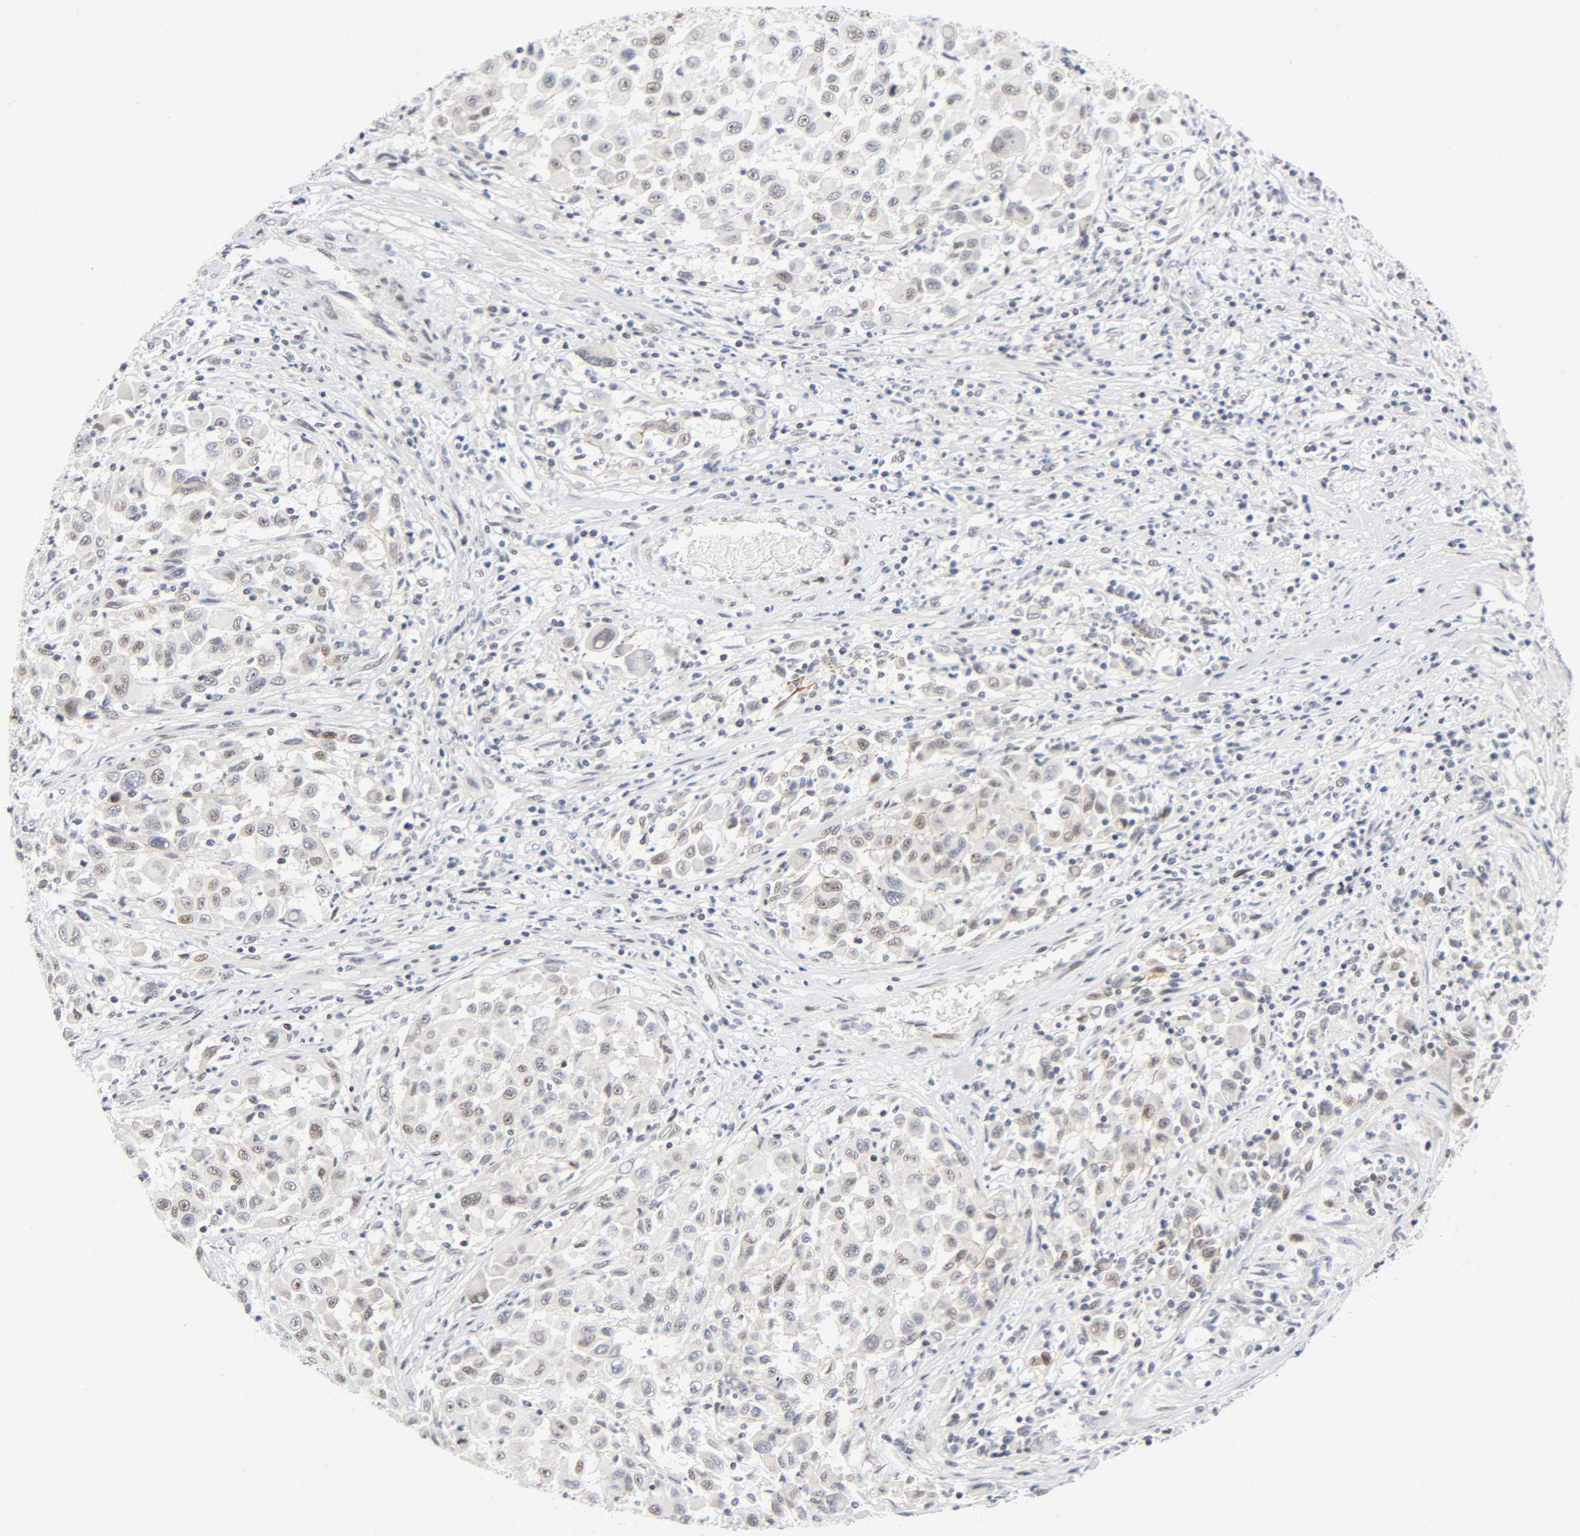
{"staining": {"intensity": "weak", "quantity": "25%-75%", "location": "nuclear"}, "tissue": "melanoma", "cell_type": "Tumor cells", "image_type": "cancer", "snomed": [{"axis": "morphology", "description": "Malignant melanoma, Metastatic site"}, {"axis": "topography", "description": "Lymph node"}], "caption": "Tumor cells demonstrate low levels of weak nuclear positivity in approximately 25%-75% of cells in human malignant melanoma (metastatic site).", "gene": "DIDO1", "patient": {"sex": "male", "age": 61}}